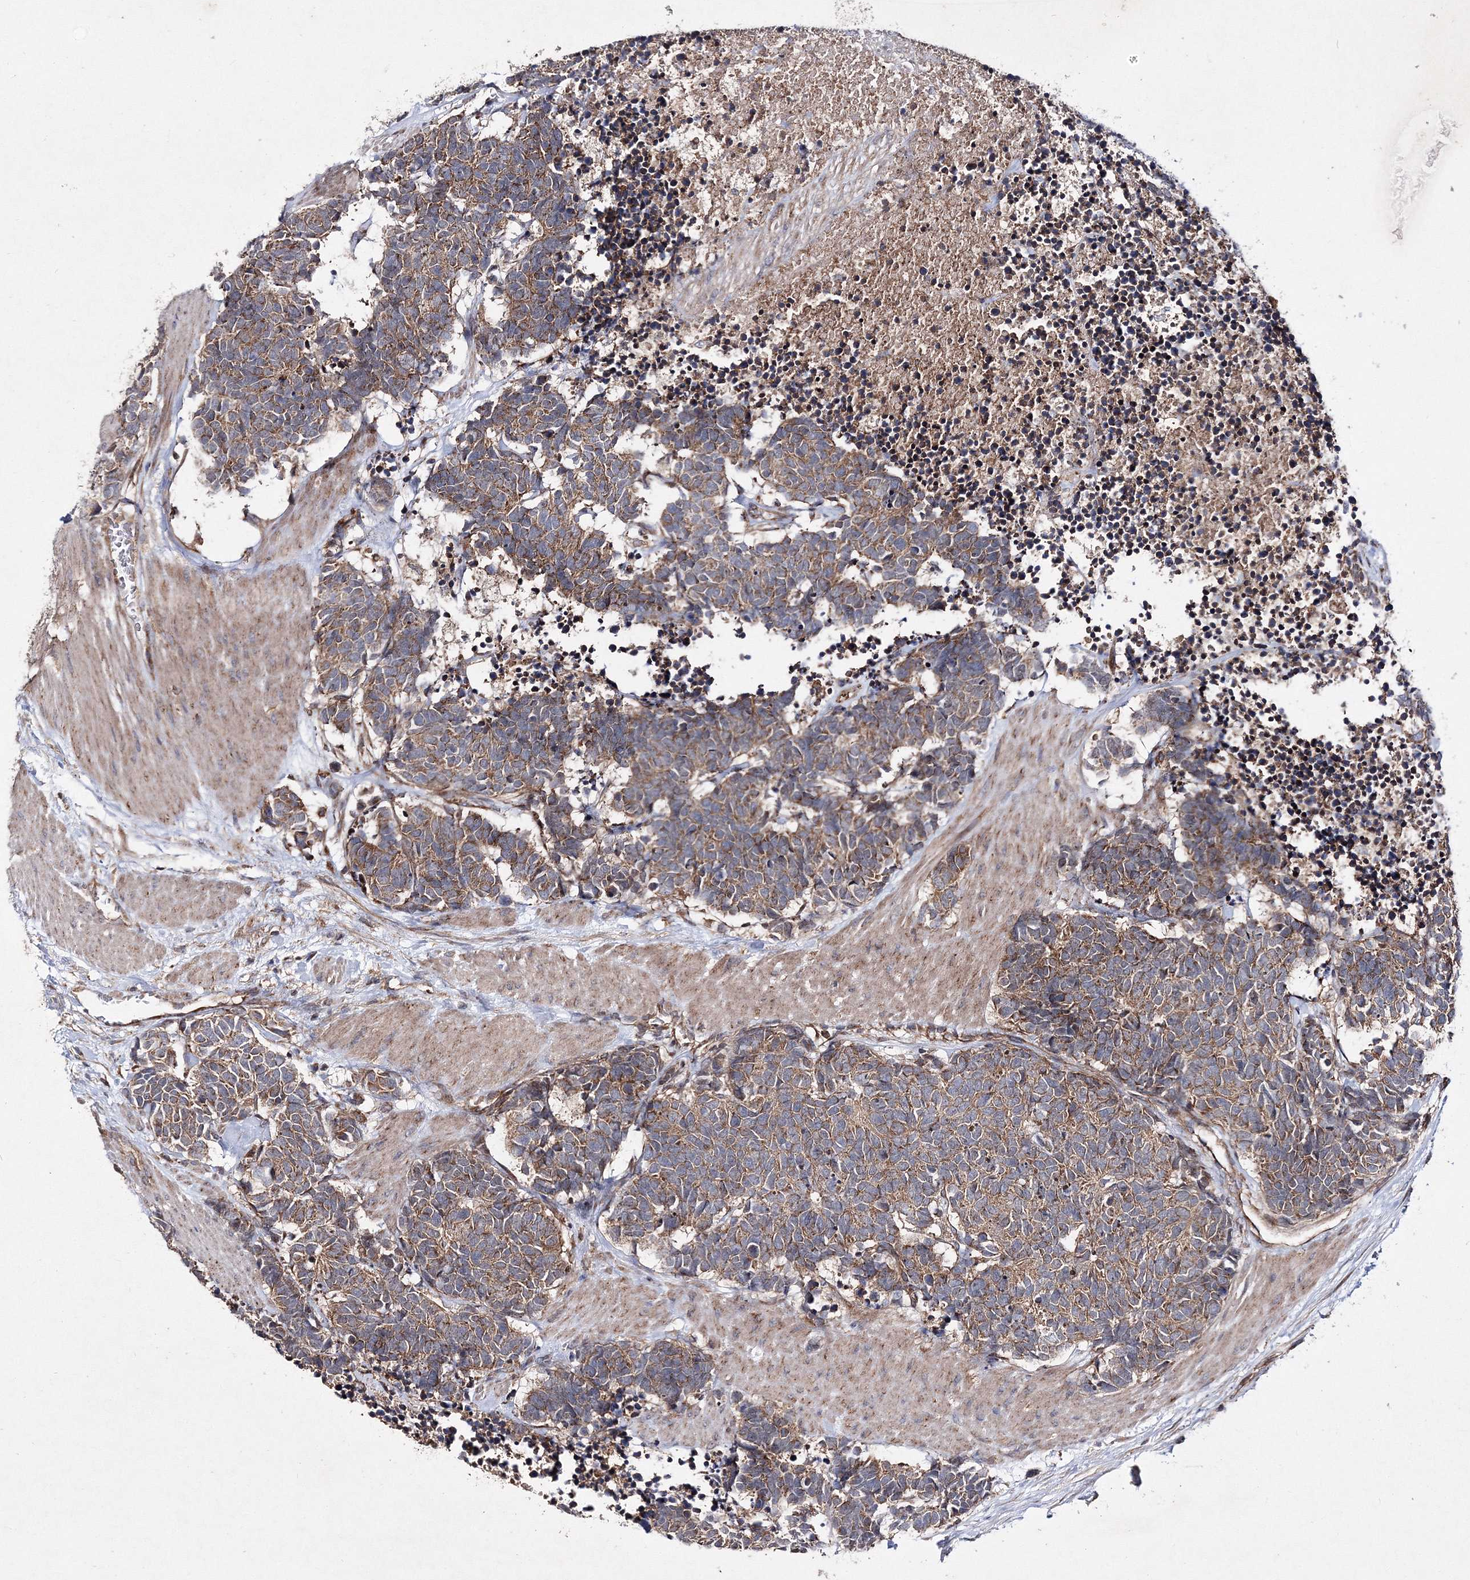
{"staining": {"intensity": "moderate", "quantity": ">75%", "location": "cytoplasmic/membranous"}, "tissue": "carcinoid", "cell_type": "Tumor cells", "image_type": "cancer", "snomed": [{"axis": "morphology", "description": "Carcinoma, NOS"}, {"axis": "morphology", "description": "Carcinoid, malignant, NOS"}, {"axis": "topography", "description": "Urinary bladder"}], "caption": "A brown stain shows moderate cytoplasmic/membranous staining of a protein in carcinoid tumor cells.", "gene": "DNAJC13", "patient": {"sex": "male", "age": 57}}